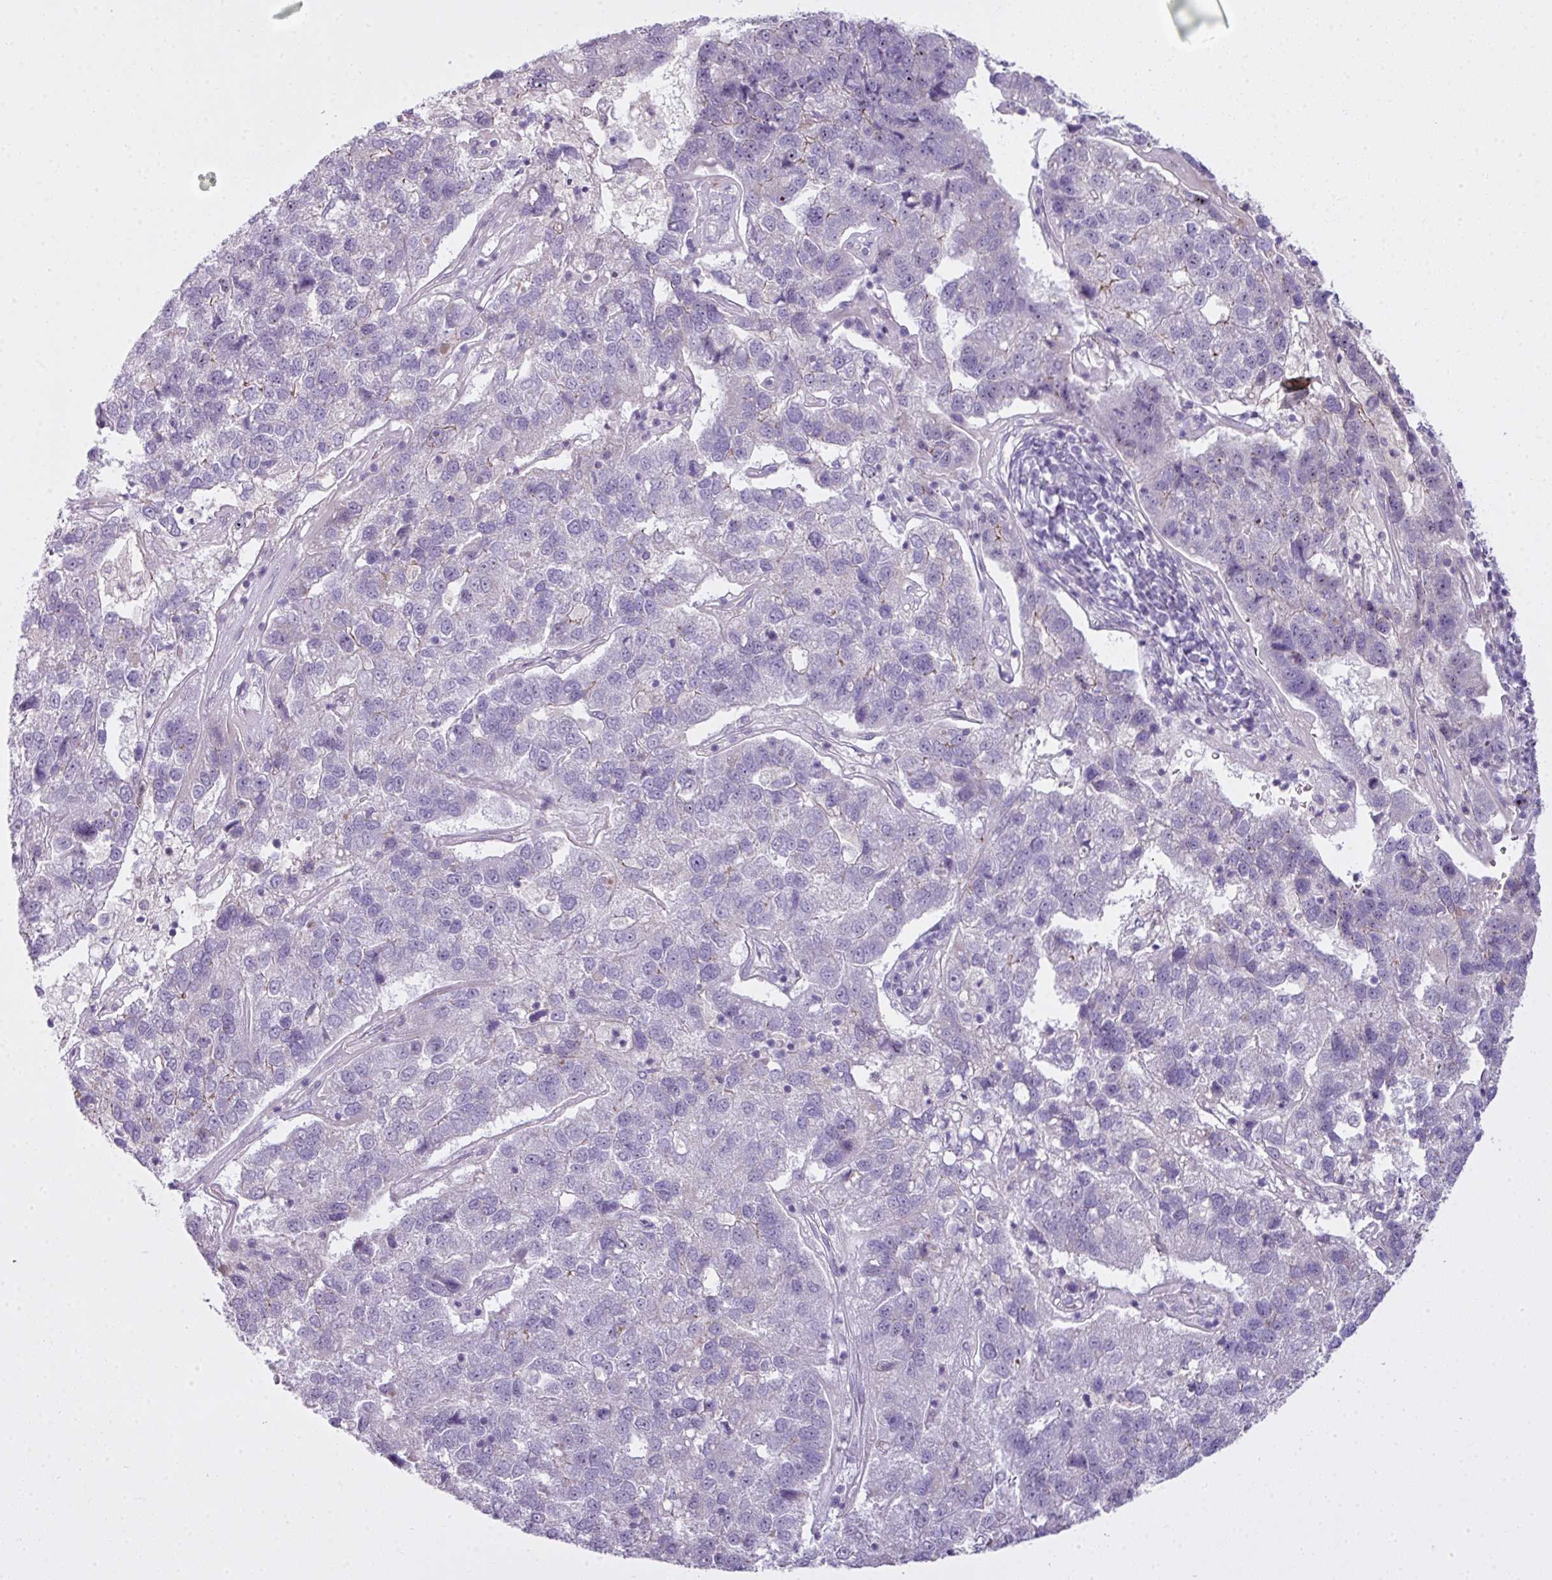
{"staining": {"intensity": "negative", "quantity": "none", "location": "none"}, "tissue": "pancreatic cancer", "cell_type": "Tumor cells", "image_type": "cancer", "snomed": [{"axis": "morphology", "description": "Adenocarcinoma, NOS"}, {"axis": "topography", "description": "Pancreas"}], "caption": "Tumor cells are negative for brown protein staining in pancreatic cancer.", "gene": "ZNF688", "patient": {"sex": "female", "age": 61}}